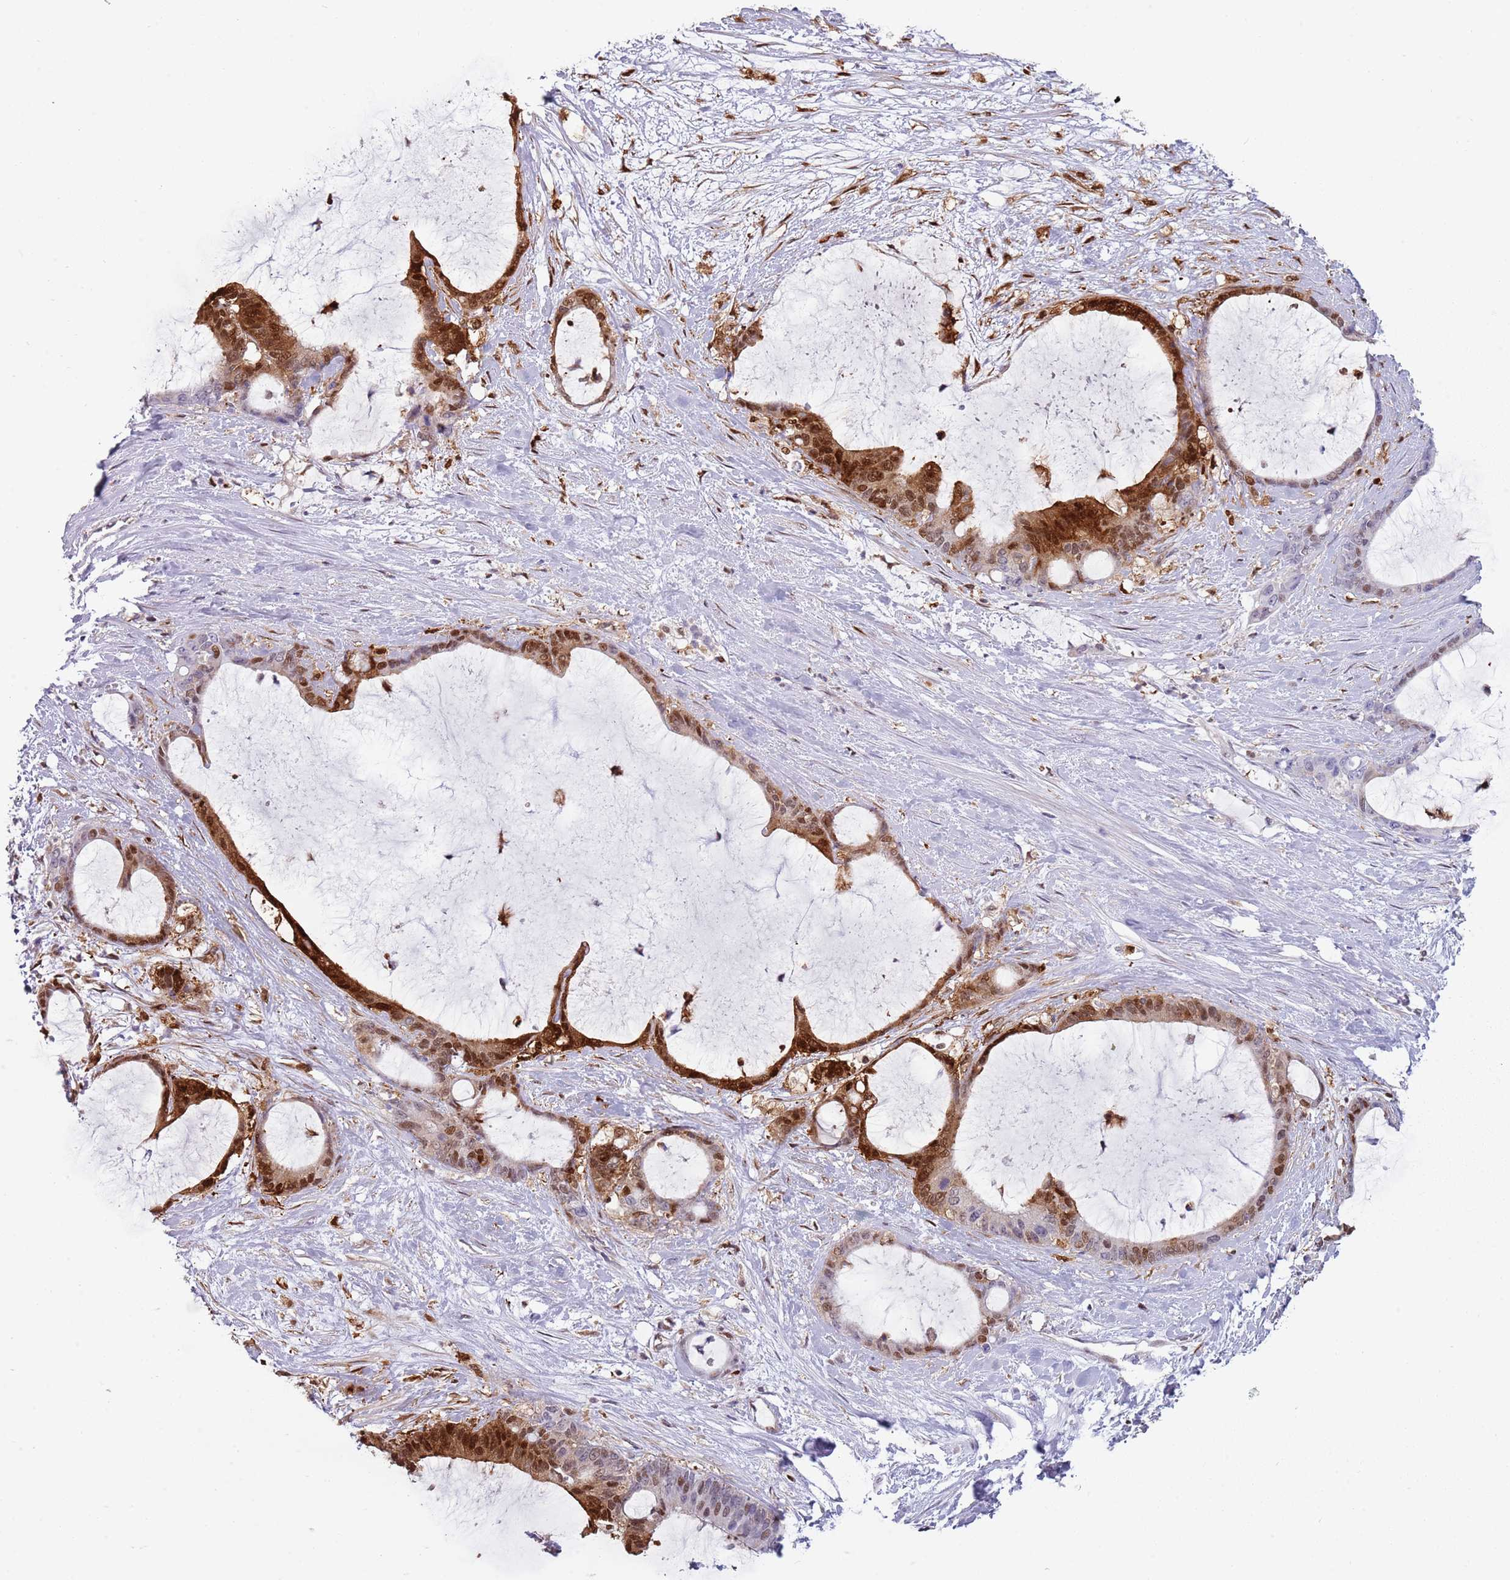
{"staining": {"intensity": "strong", "quantity": ">75%", "location": "cytoplasmic/membranous,nuclear"}, "tissue": "liver cancer", "cell_type": "Tumor cells", "image_type": "cancer", "snomed": [{"axis": "morphology", "description": "Normal tissue, NOS"}, {"axis": "morphology", "description": "Cholangiocarcinoma"}, {"axis": "topography", "description": "Liver"}, {"axis": "topography", "description": "Peripheral nerve tissue"}], "caption": "Immunohistochemistry (DAB) staining of cholangiocarcinoma (liver) demonstrates strong cytoplasmic/membranous and nuclear protein positivity in about >75% of tumor cells.", "gene": "NBPF6", "patient": {"sex": "female", "age": 73}}